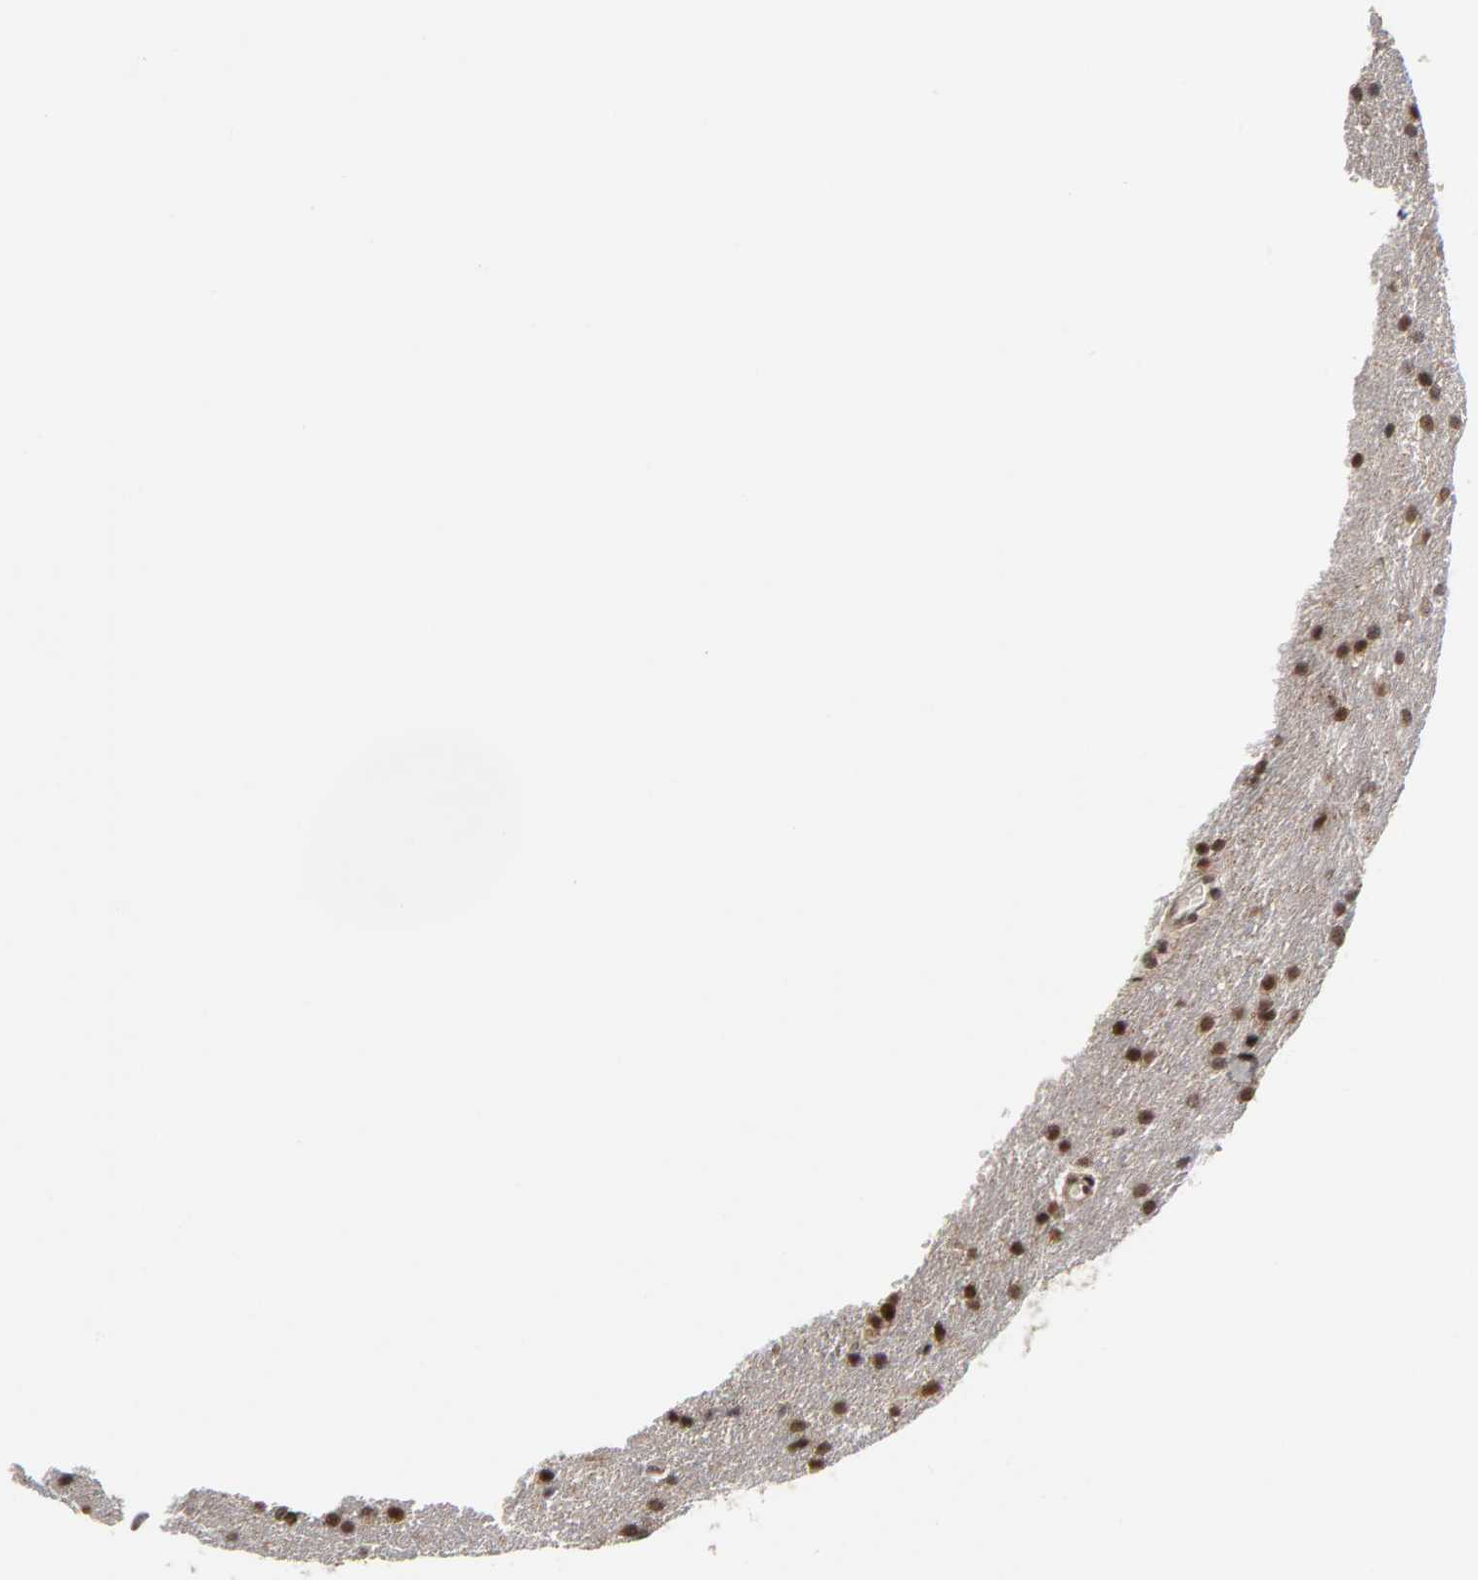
{"staining": {"intensity": "strong", "quantity": "25%-75%", "location": "nuclear"}, "tissue": "glioma", "cell_type": "Tumor cells", "image_type": "cancer", "snomed": [{"axis": "morphology", "description": "Glioma, malignant, Low grade"}, {"axis": "topography", "description": "Brain"}], "caption": "Protein positivity by immunohistochemistry (IHC) demonstrates strong nuclear positivity in approximately 25%-75% of tumor cells in glioma.", "gene": "ZNF419", "patient": {"sex": "female", "age": 32}}